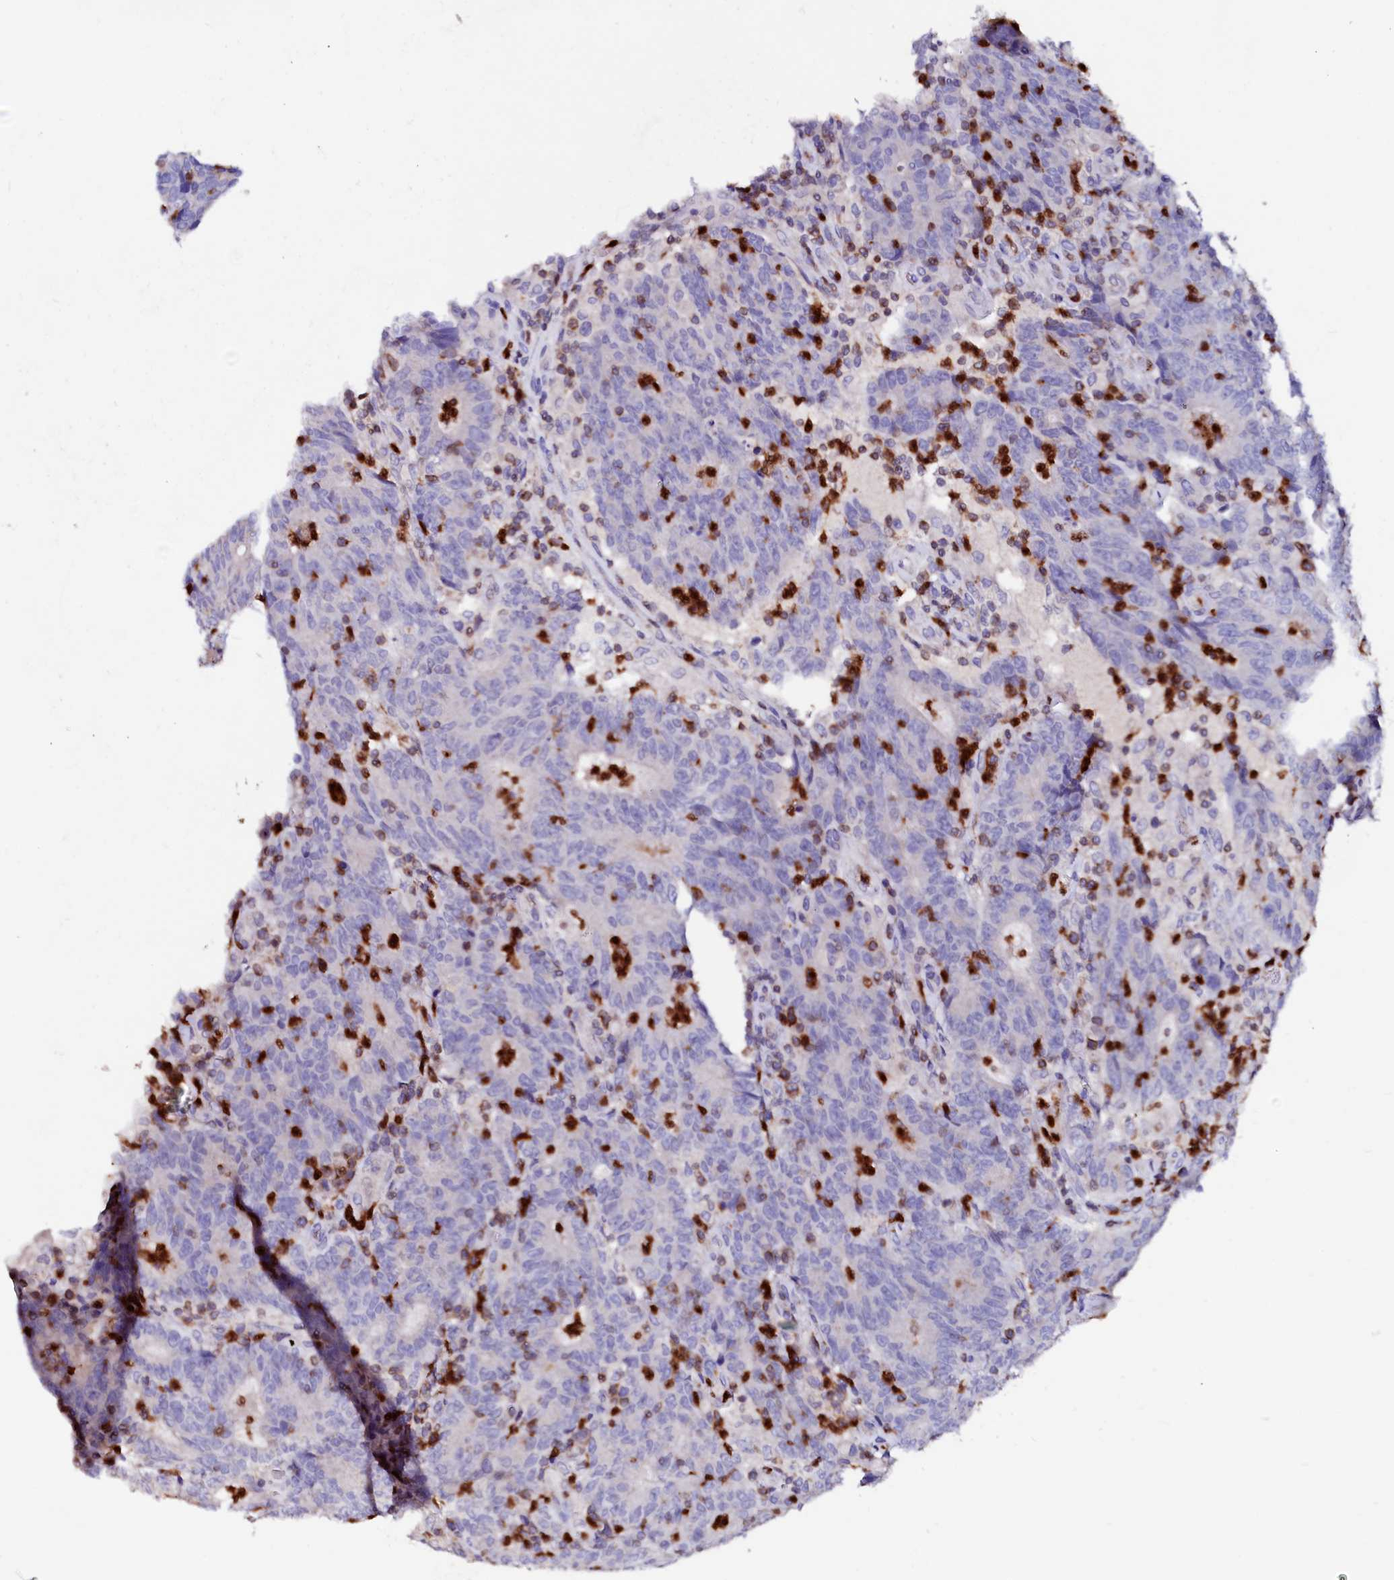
{"staining": {"intensity": "negative", "quantity": "none", "location": "none"}, "tissue": "colorectal cancer", "cell_type": "Tumor cells", "image_type": "cancer", "snomed": [{"axis": "morphology", "description": "Adenocarcinoma, NOS"}, {"axis": "topography", "description": "Colon"}], "caption": "IHC of human adenocarcinoma (colorectal) demonstrates no positivity in tumor cells. The staining is performed using DAB (3,3'-diaminobenzidine) brown chromogen with nuclei counter-stained in using hematoxylin.", "gene": "RAB27A", "patient": {"sex": "female", "age": 75}}